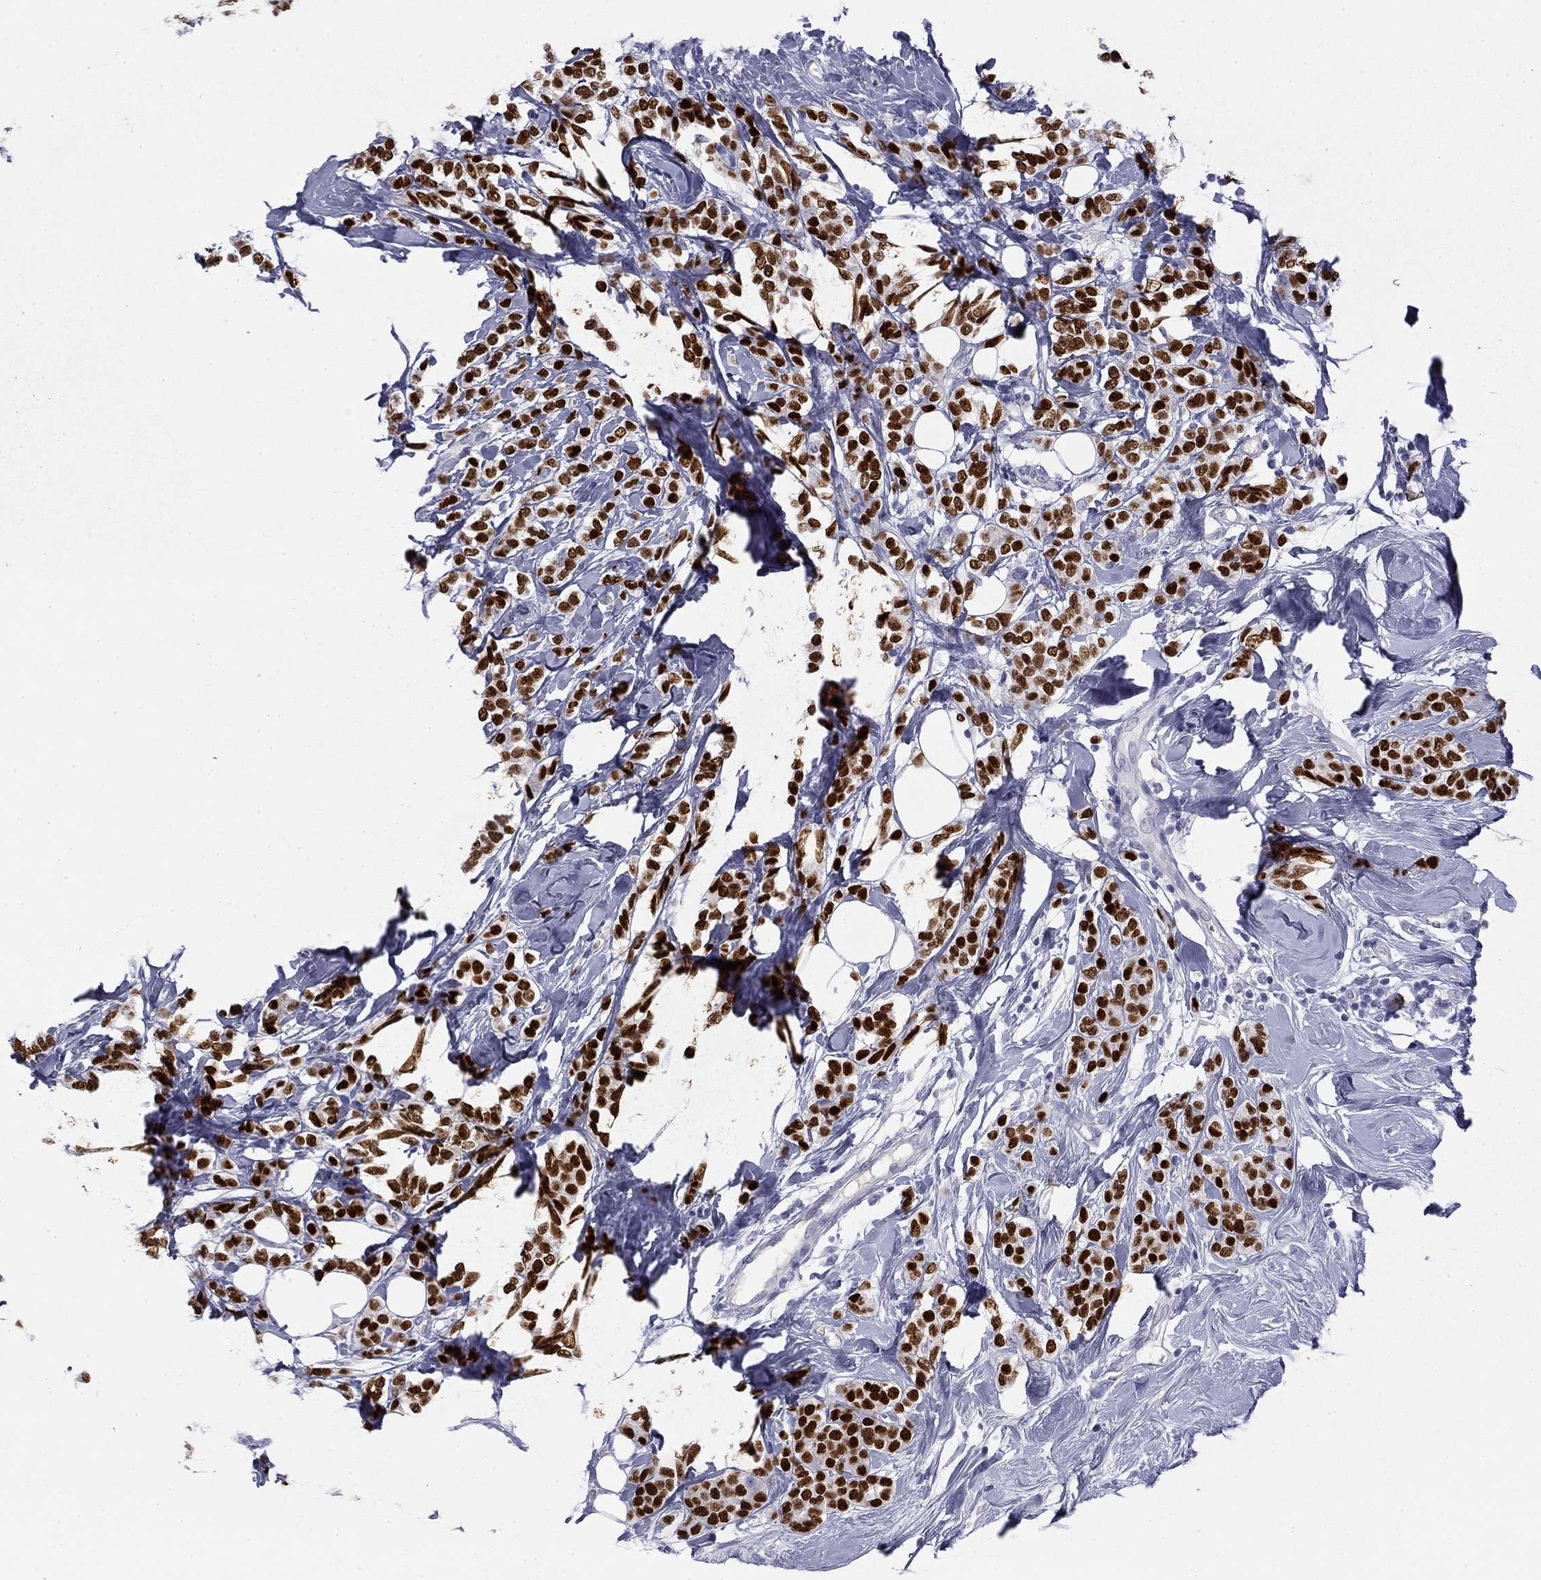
{"staining": {"intensity": "strong", "quantity": ">75%", "location": "nuclear"}, "tissue": "breast cancer", "cell_type": "Tumor cells", "image_type": "cancer", "snomed": [{"axis": "morphology", "description": "Lobular carcinoma"}, {"axis": "topography", "description": "Breast"}], "caption": "IHC image of human breast lobular carcinoma stained for a protein (brown), which exhibits high levels of strong nuclear expression in about >75% of tumor cells.", "gene": "TFAP2B", "patient": {"sex": "female", "age": 49}}